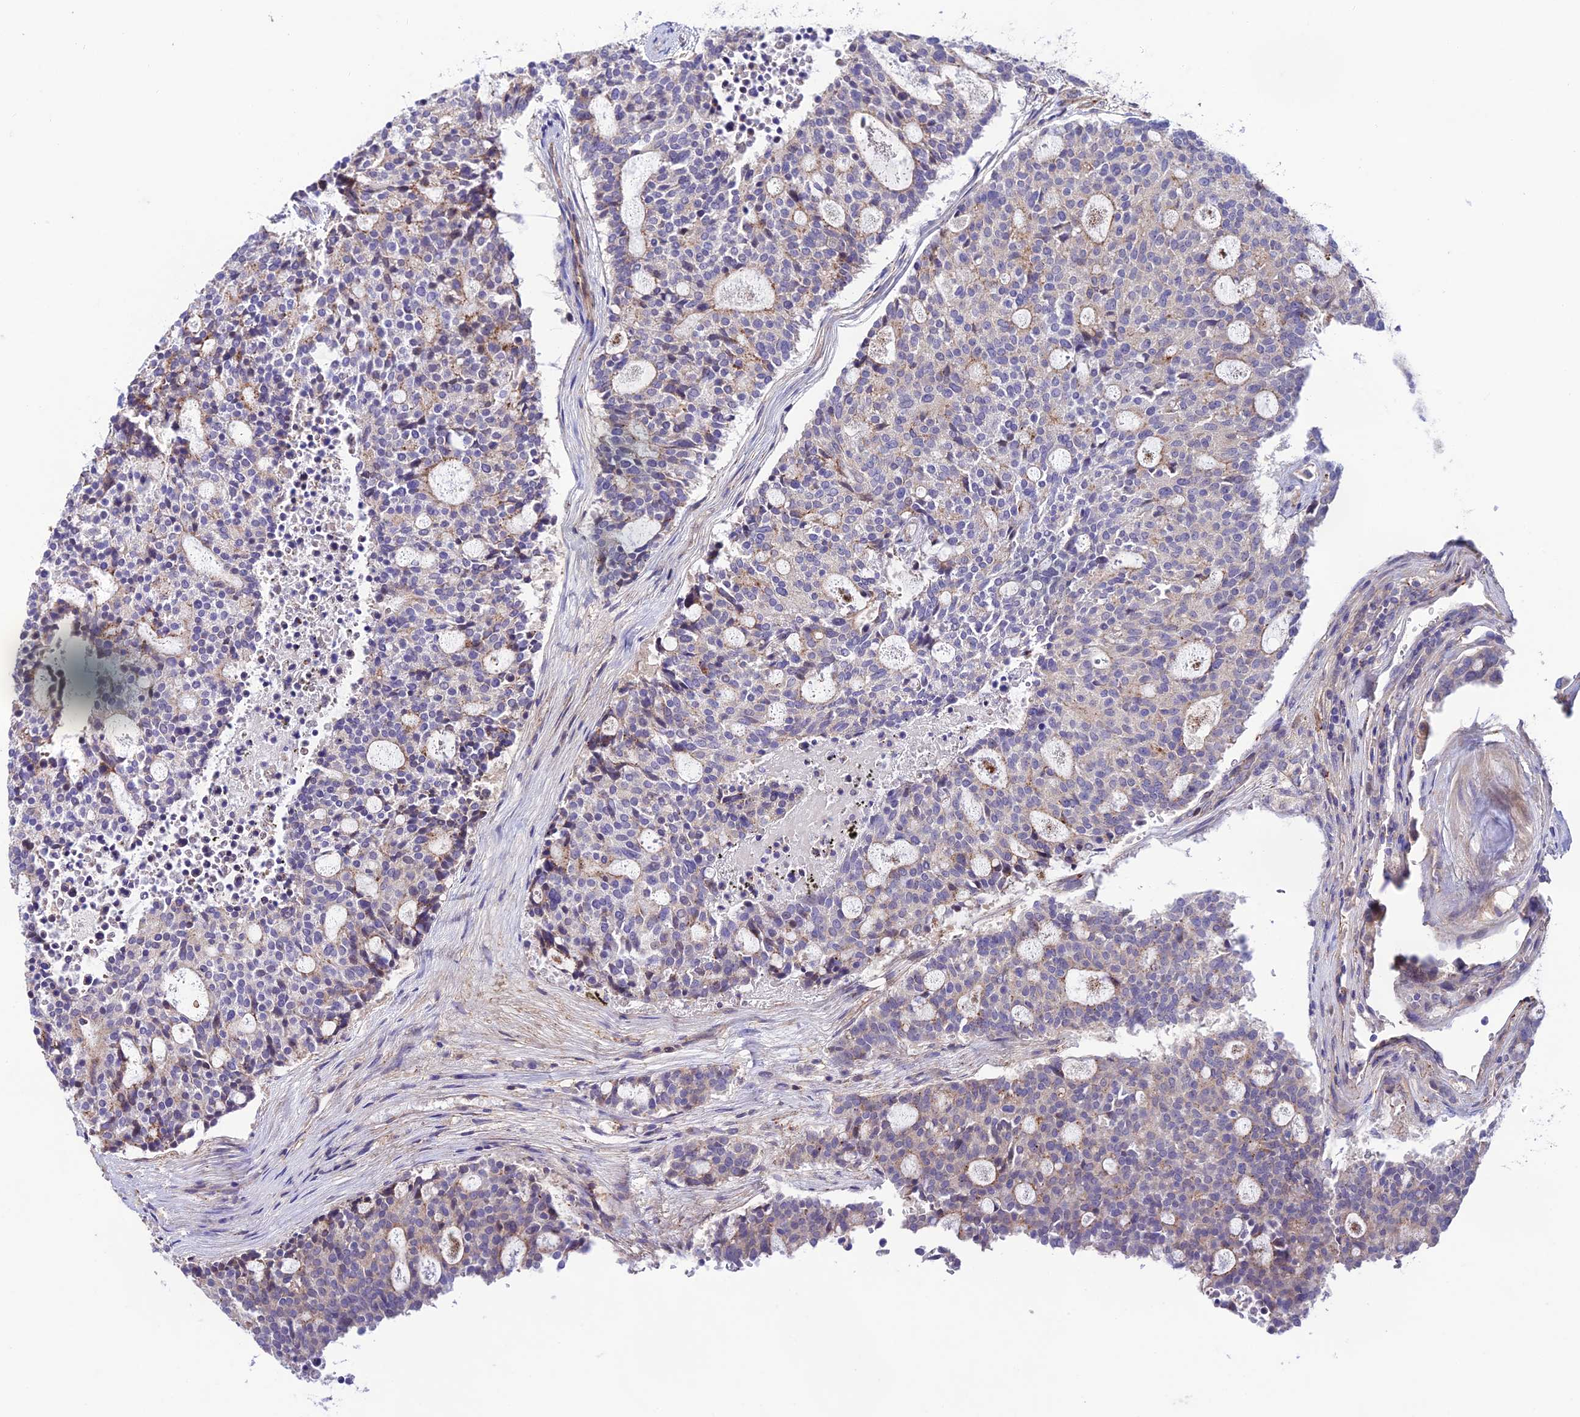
{"staining": {"intensity": "weak", "quantity": "<25%", "location": "cytoplasmic/membranous"}, "tissue": "carcinoid", "cell_type": "Tumor cells", "image_type": "cancer", "snomed": [{"axis": "morphology", "description": "Carcinoid, malignant, NOS"}, {"axis": "topography", "description": "Pancreas"}], "caption": "This micrograph is of carcinoid (malignant) stained with immunohistochemistry to label a protein in brown with the nuclei are counter-stained blue. There is no positivity in tumor cells.", "gene": "BRME1", "patient": {"sex": "female", "age": 54}}